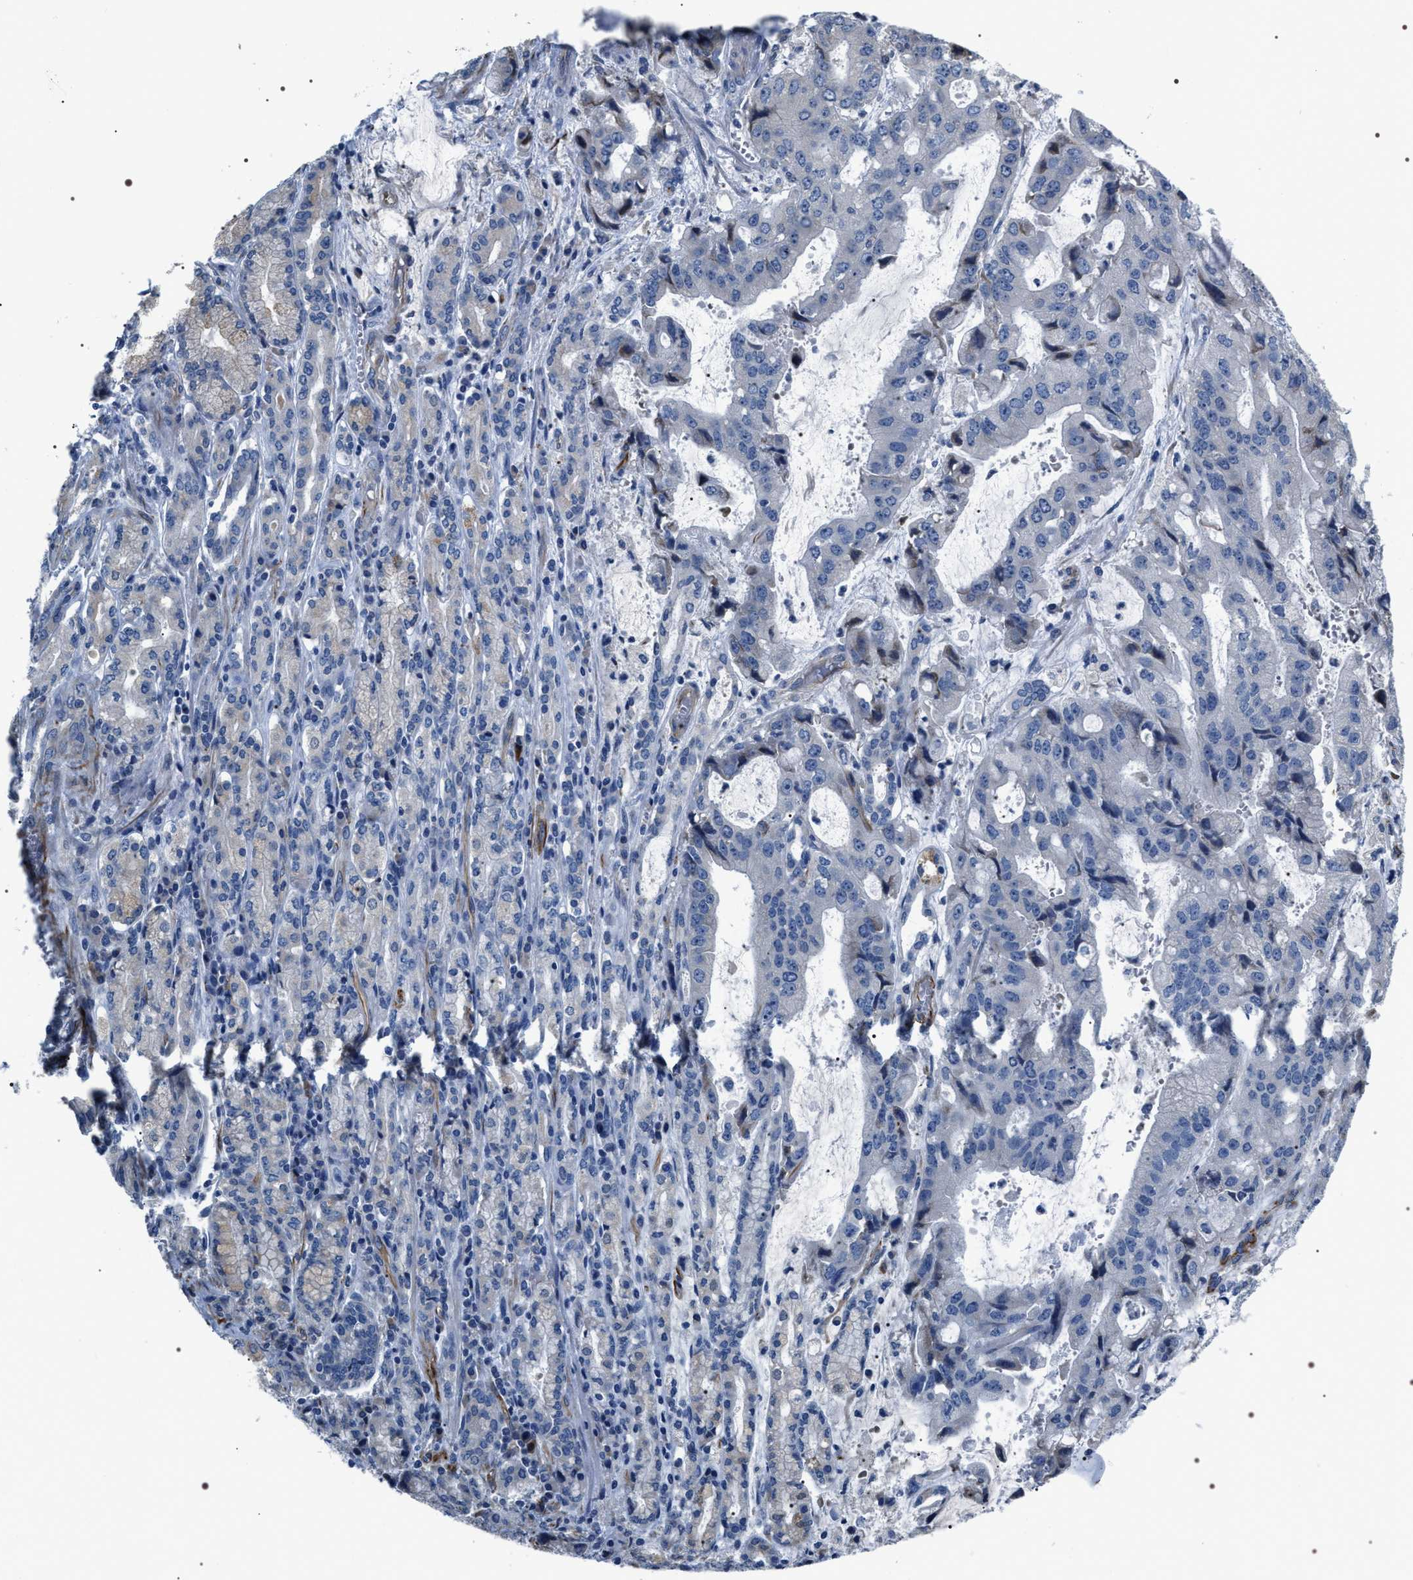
{"staining": {"intensity": "negative", "quantity": "none", "location": "none"}, "tissue": "stomach cancer", "cell_type": "Tumor cells", "image_type": "cancer", "snomed": [{"axis": "morphology", "description": "Normal tissue, NOS"}, {"axis": "morphology", "description": "Adenocarcinoma, NOS"}, {"axis": "topography", "description": "Stomach"}], "caption": "Image shows no significant protein staining in tumor cells of adenocarcinoma (stomach).", "gene": "PKD1L1", "patient": {"sex": "male", "age": 62}}